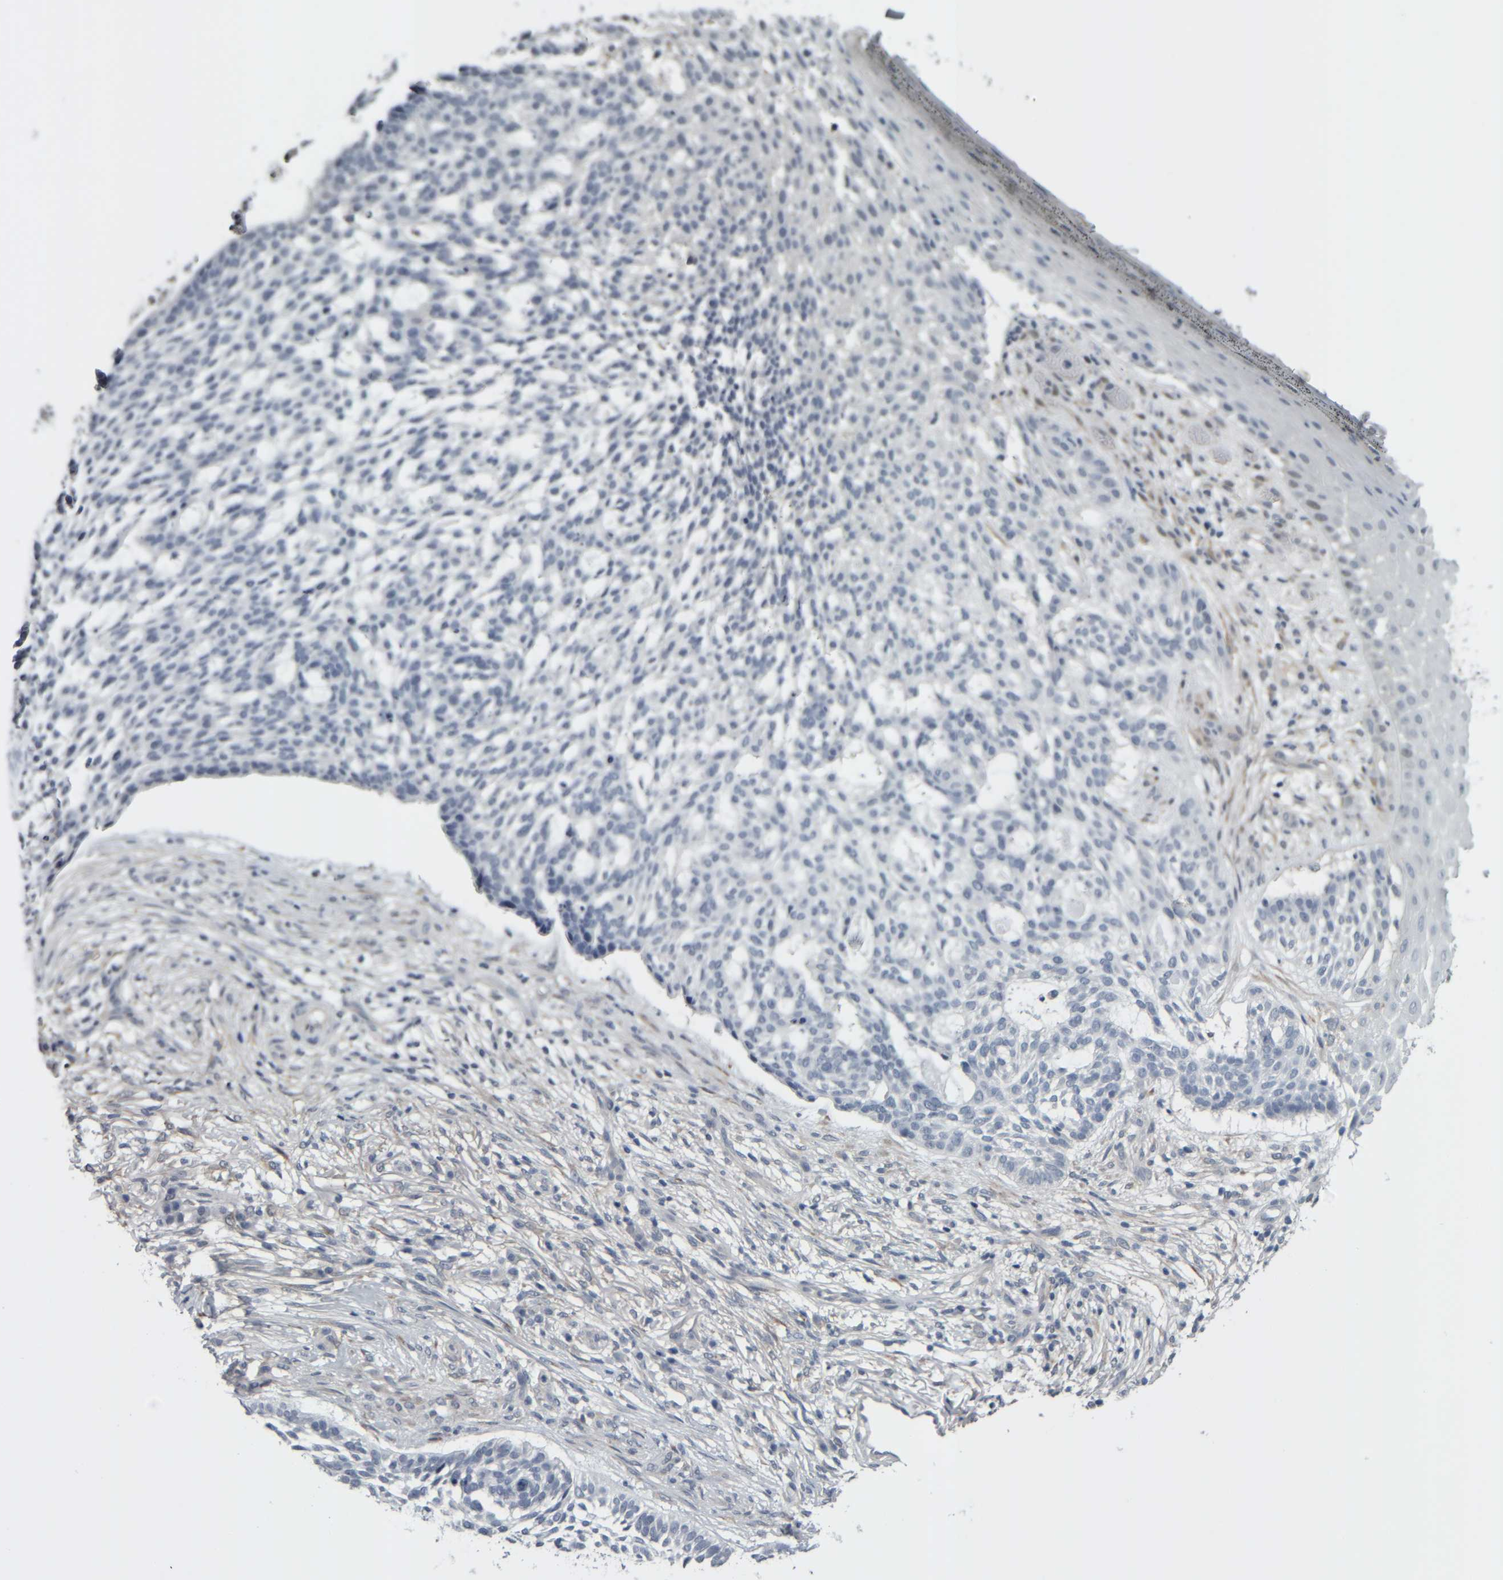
{"staining": {"intensity": "negative", "quantity": "none", "location": "none"}, "tissue": "skin cancer", "cell_type": "Tumor cells", "image_type": "cancer", "snomed": [{"axis": "morphology", "description": "Basal cell carcinoma"}, {"axis": "topography", "description": "Skin"}], "caption": "Immunohistochemistry (IHC) of basal cell carcinoma (skin) exhibits no expression in tumor cells.", "gene": "COL14A1", "patient": {"sex": "female", "age": 64}}